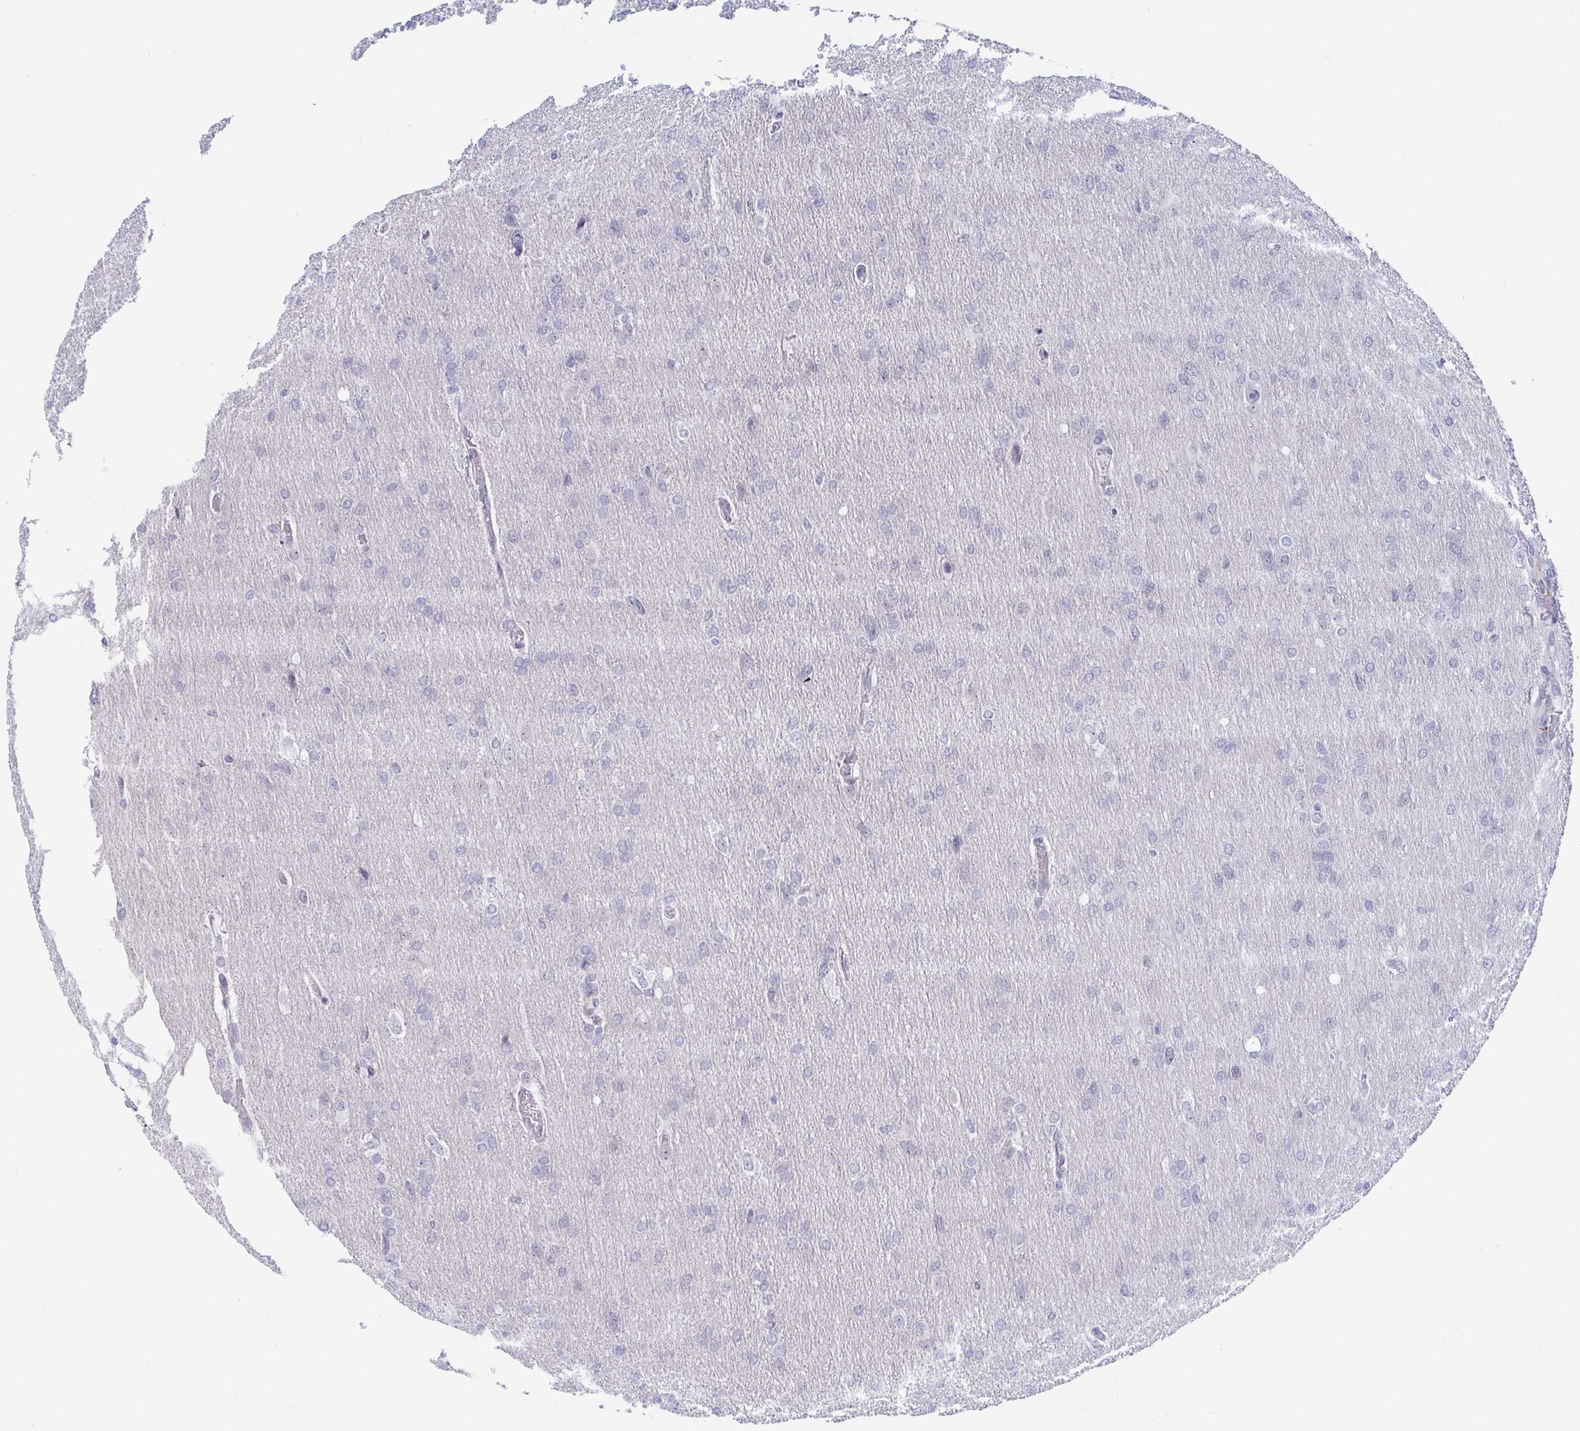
{"staining": {"intensity": "negative", "quantity": "none", "location": "none"}, "tissue": "glioma", "cell_type": "Tumor cells", "image_type": "cancer", "snomed": [{"axis": "morphology", "description": "Glioma, malignant, High grade"}, {"axis": "topography", "description": "Brain"}], "caption": "IHC image of neoplastic tissue: human malignant glioma (high-grade) stained with DAB (3,3'-diaminobenzidine) exhibits no significant protein positivity in tumor cells.", "gene": "DAOA", "patient": {"sex": "male", "age": 53}}